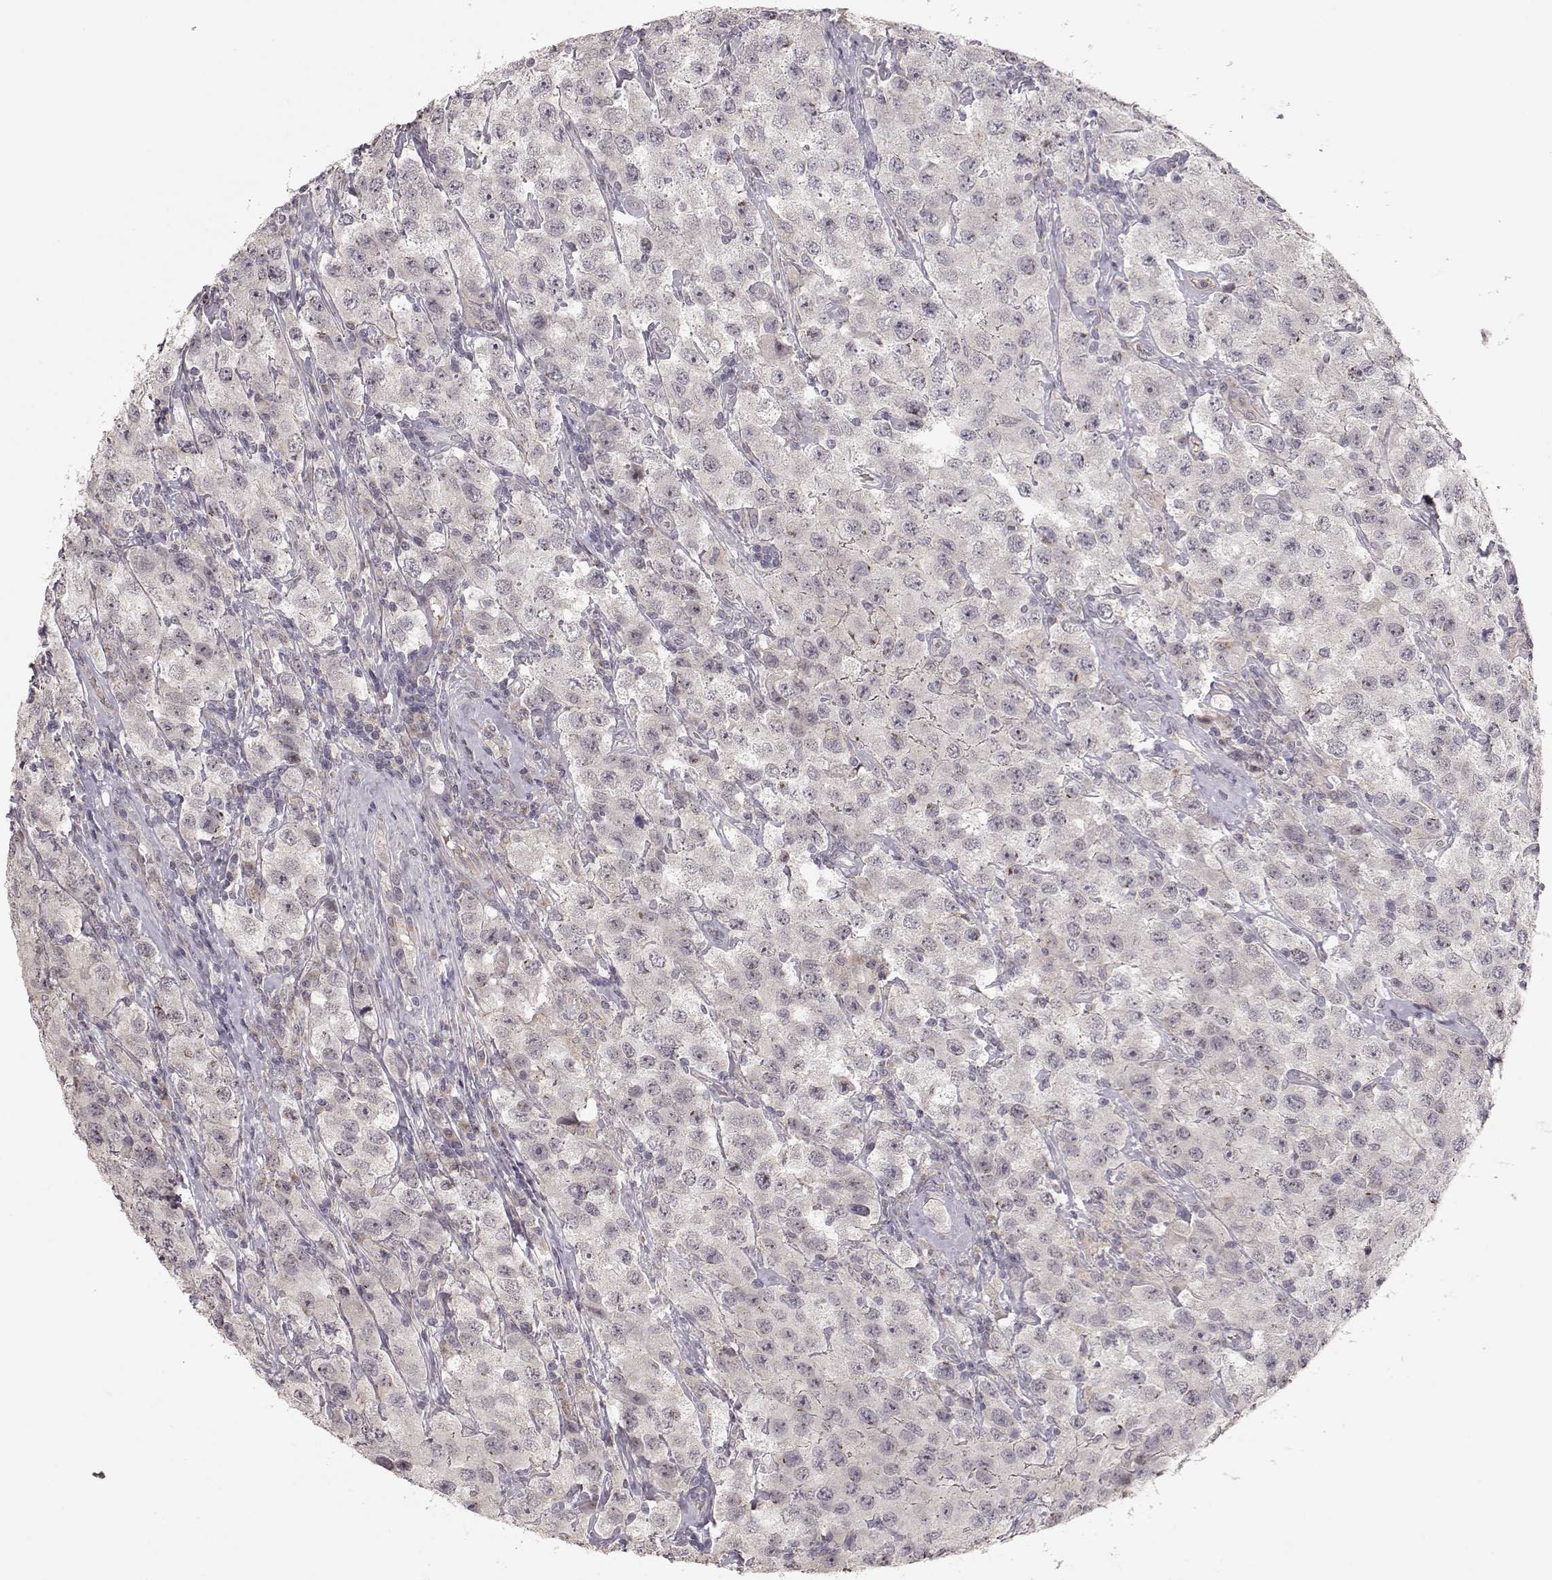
{"staining": {"intensity": "negative", "quantity": "none", "location": "none"}, "tissue": "testis cancer", "cell_type": "Tumor cells", "image_type": "cancer", "snomed": [{"axis": "morphology", "description": "Seminoma, NOS"}, {"axis": "topography", "description": "Testis"}], "caption": "Protein analysis of testis cancer demonstrates no significant staining in tumor cells.", "gene": "PNMT", "patient": {"sex": "male", "age": 52}}